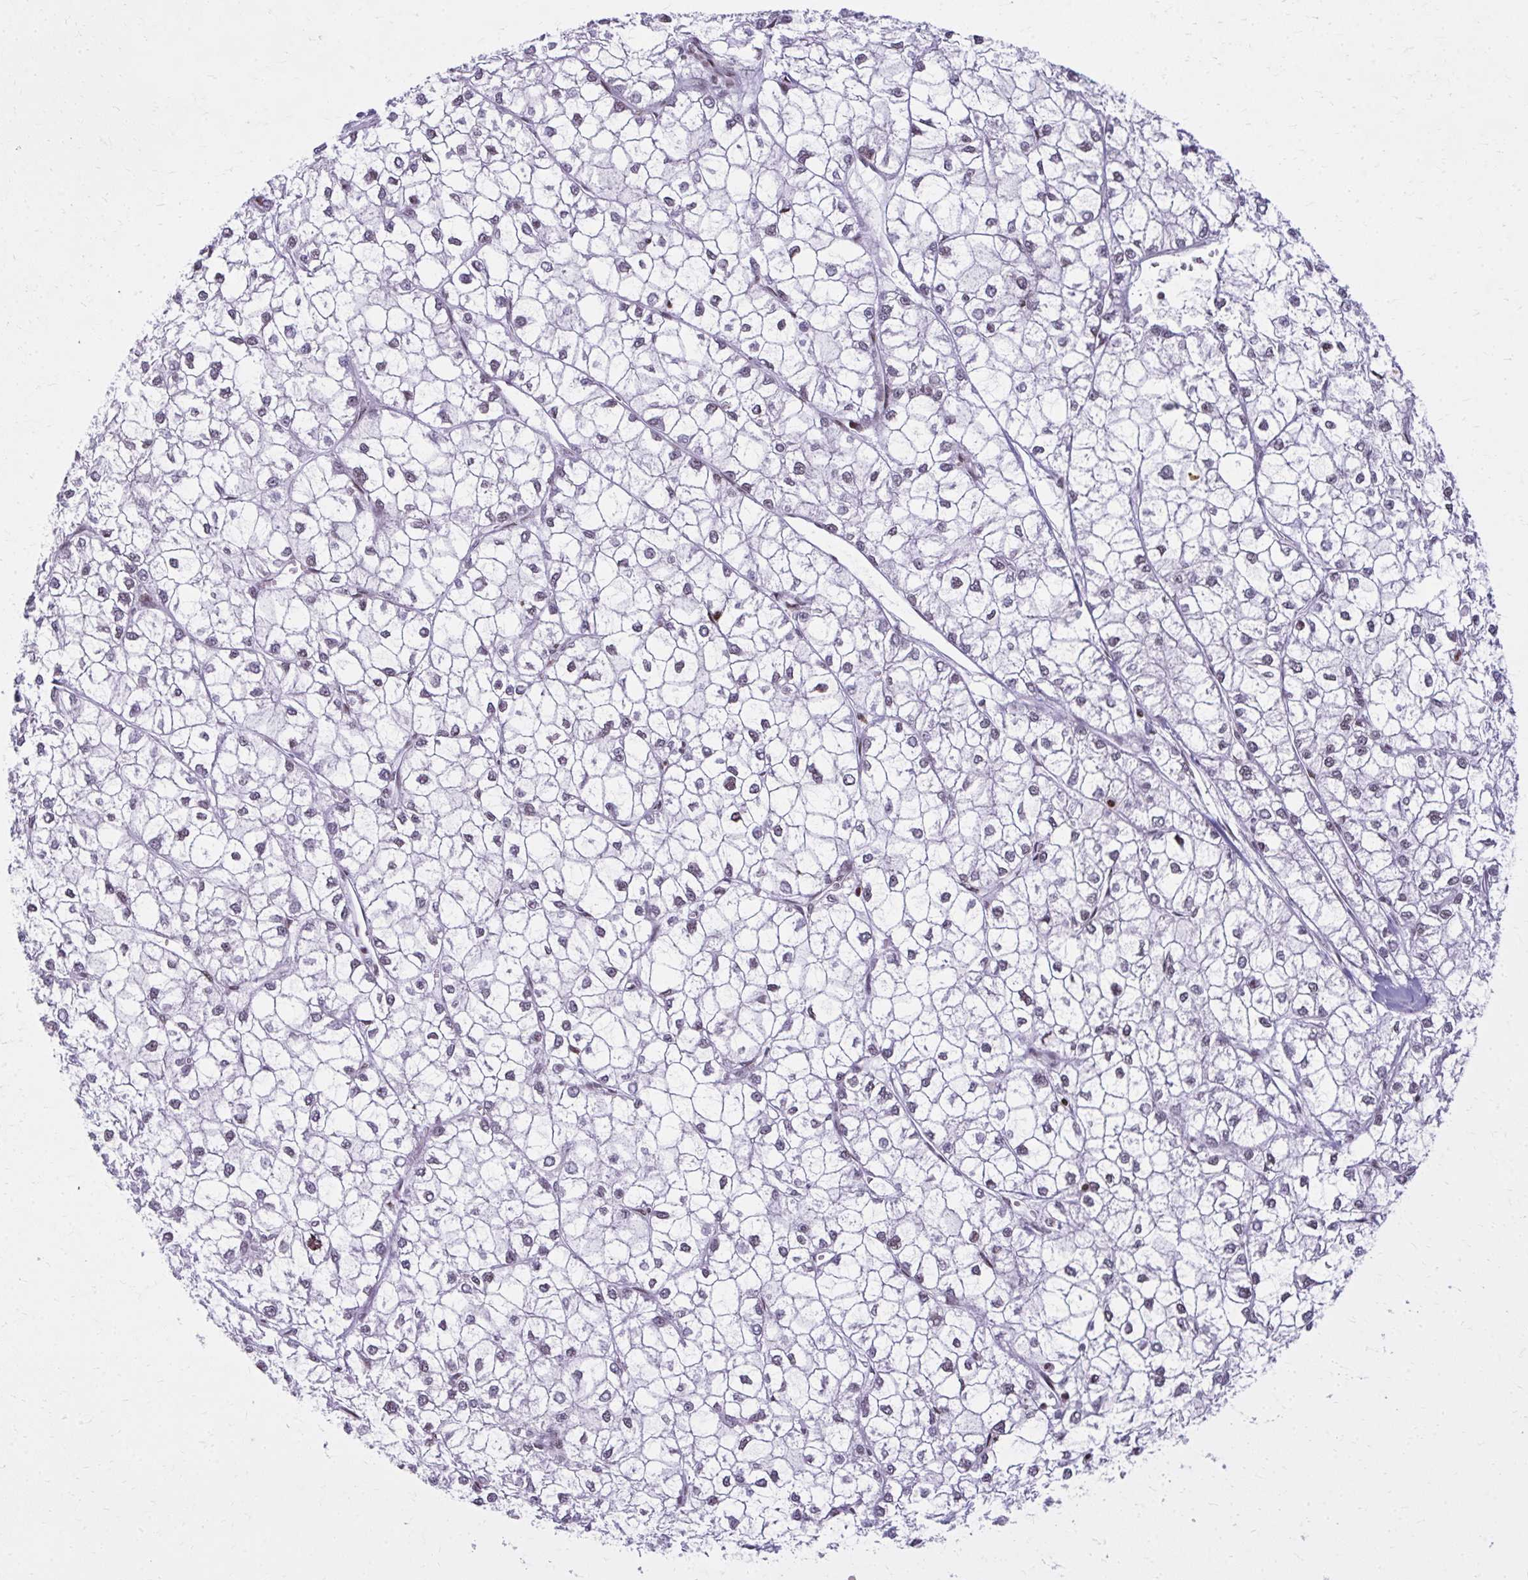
{"staining": {"intensity": "negative", "quantity": "none", "location": "none"}, "tissue": "liver cancer", "cell_type": "Tumor cells", "image_type": "cancer", "snomed": [{"axis": "morphology", "description": "Carcinoma, Hepatocellular, NOS"}, {"axis": "topography", "description": "Liver"}], "caption": "This is an IHC photomicrograph of liver hepatocellular carcinoma. There is no staining in tumor cells.", "gene": "AP5M1", "patient": {"sex": "female", "age": 43}}